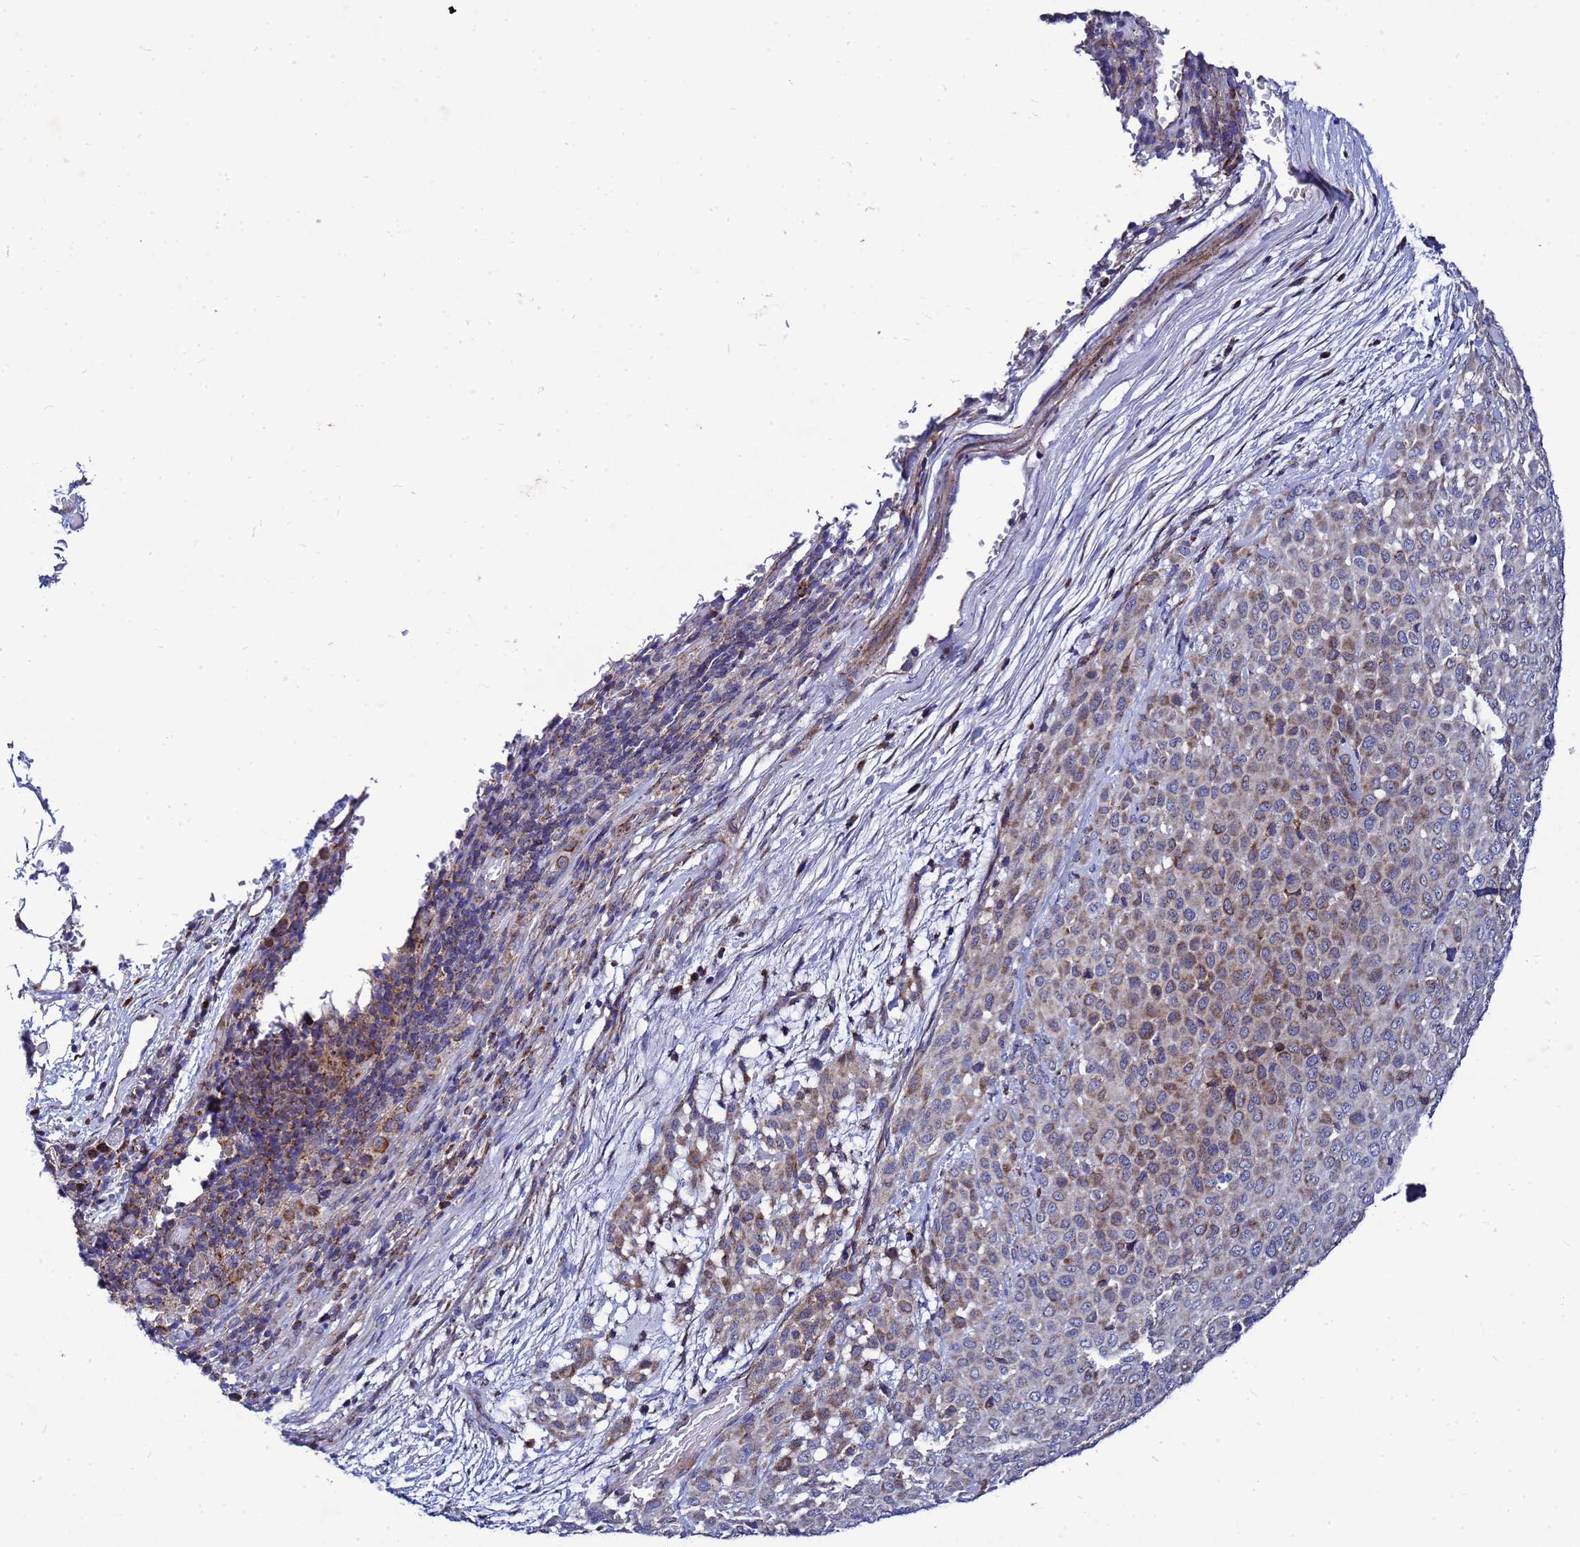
{"staining": {"intensity": "moderate", "quantity": "25%-75%", "location": "cytoplasmic/membranous"}, "tissue": "melanoma", "cell_type": "Tumor cells", "image_type": "cancer", "snomed": [{"axis": "morphology", "description": "Malignant melanoma, Metastatic site"}, {"axis": "topography", "description": "Skin"}], "caption": "Malignant melanoma (metastatic site) stained with a brown dye exhibits moderate cytoplasmic/membranous positive expression in approximately 25%-75% of tumor cells.", "gene": "FAHD2A", "patient": {"sex": "female", "age": 81}}